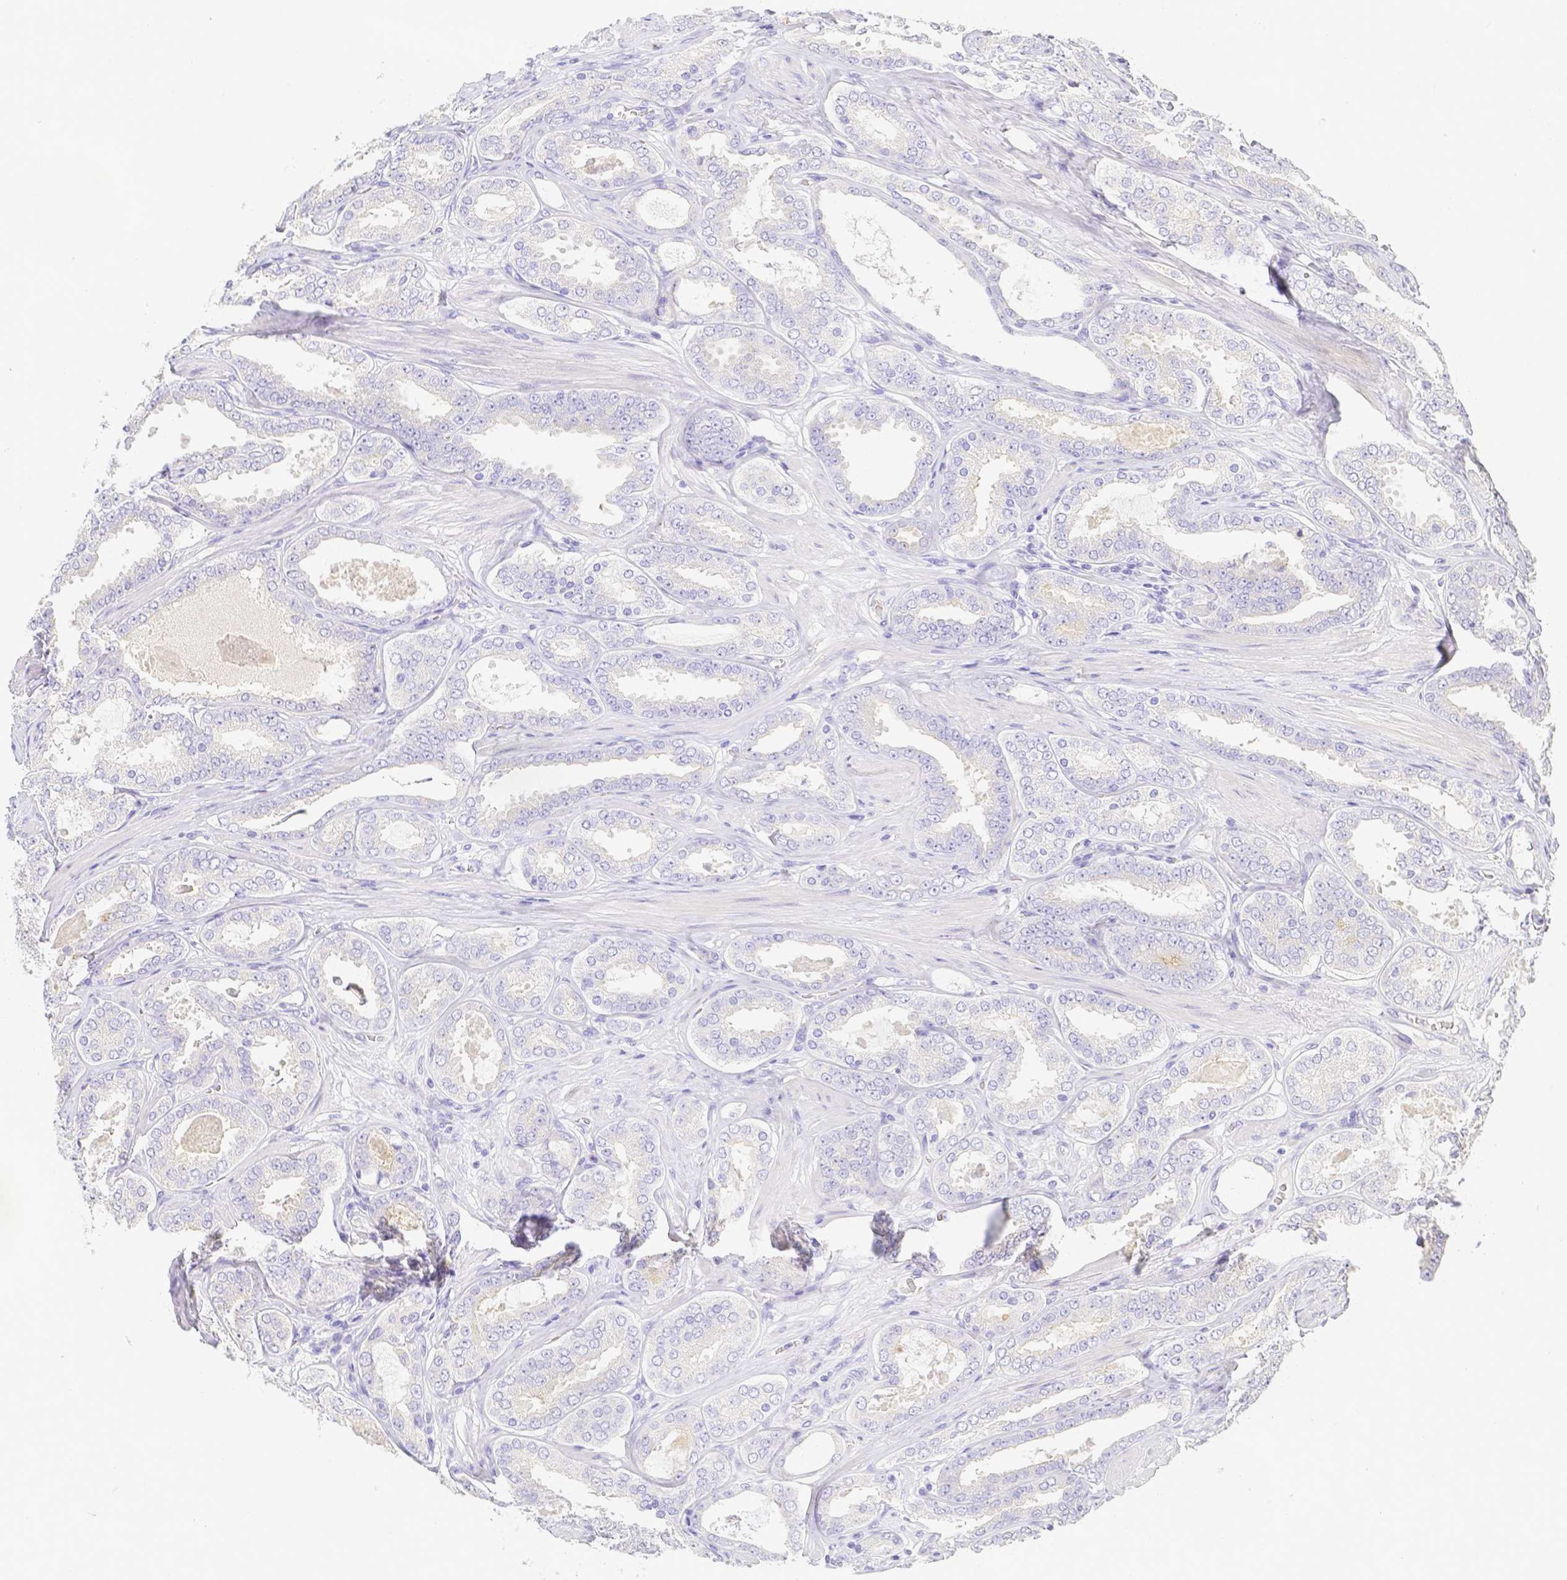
{"staining": {"intensity": "negative", "quantity": "none", "location": "none"}, "tissue": "prostate cancer", "cell_type": "Tumor cells", "image_type": "cancer", "snomed": [{"axis": "morphology", "description": "Adenocarcinoma, High grade"}, {"axis": "topography", "description": "Prostate"}], "caption": "This histopathology image is of prostate adenocarcinoma (high-grade) stained with IHC to label a protein in brown with the nuclei are counter-stained blue. There is no positivity in tumor cells. The staining is performed using DAB (3,3'-diaminobenzidine) brown chromogen with nuclei counter-stained in using hematoxylin.", "gene": "ZG16B", "patient": {"sex": "male", "age": 63}}